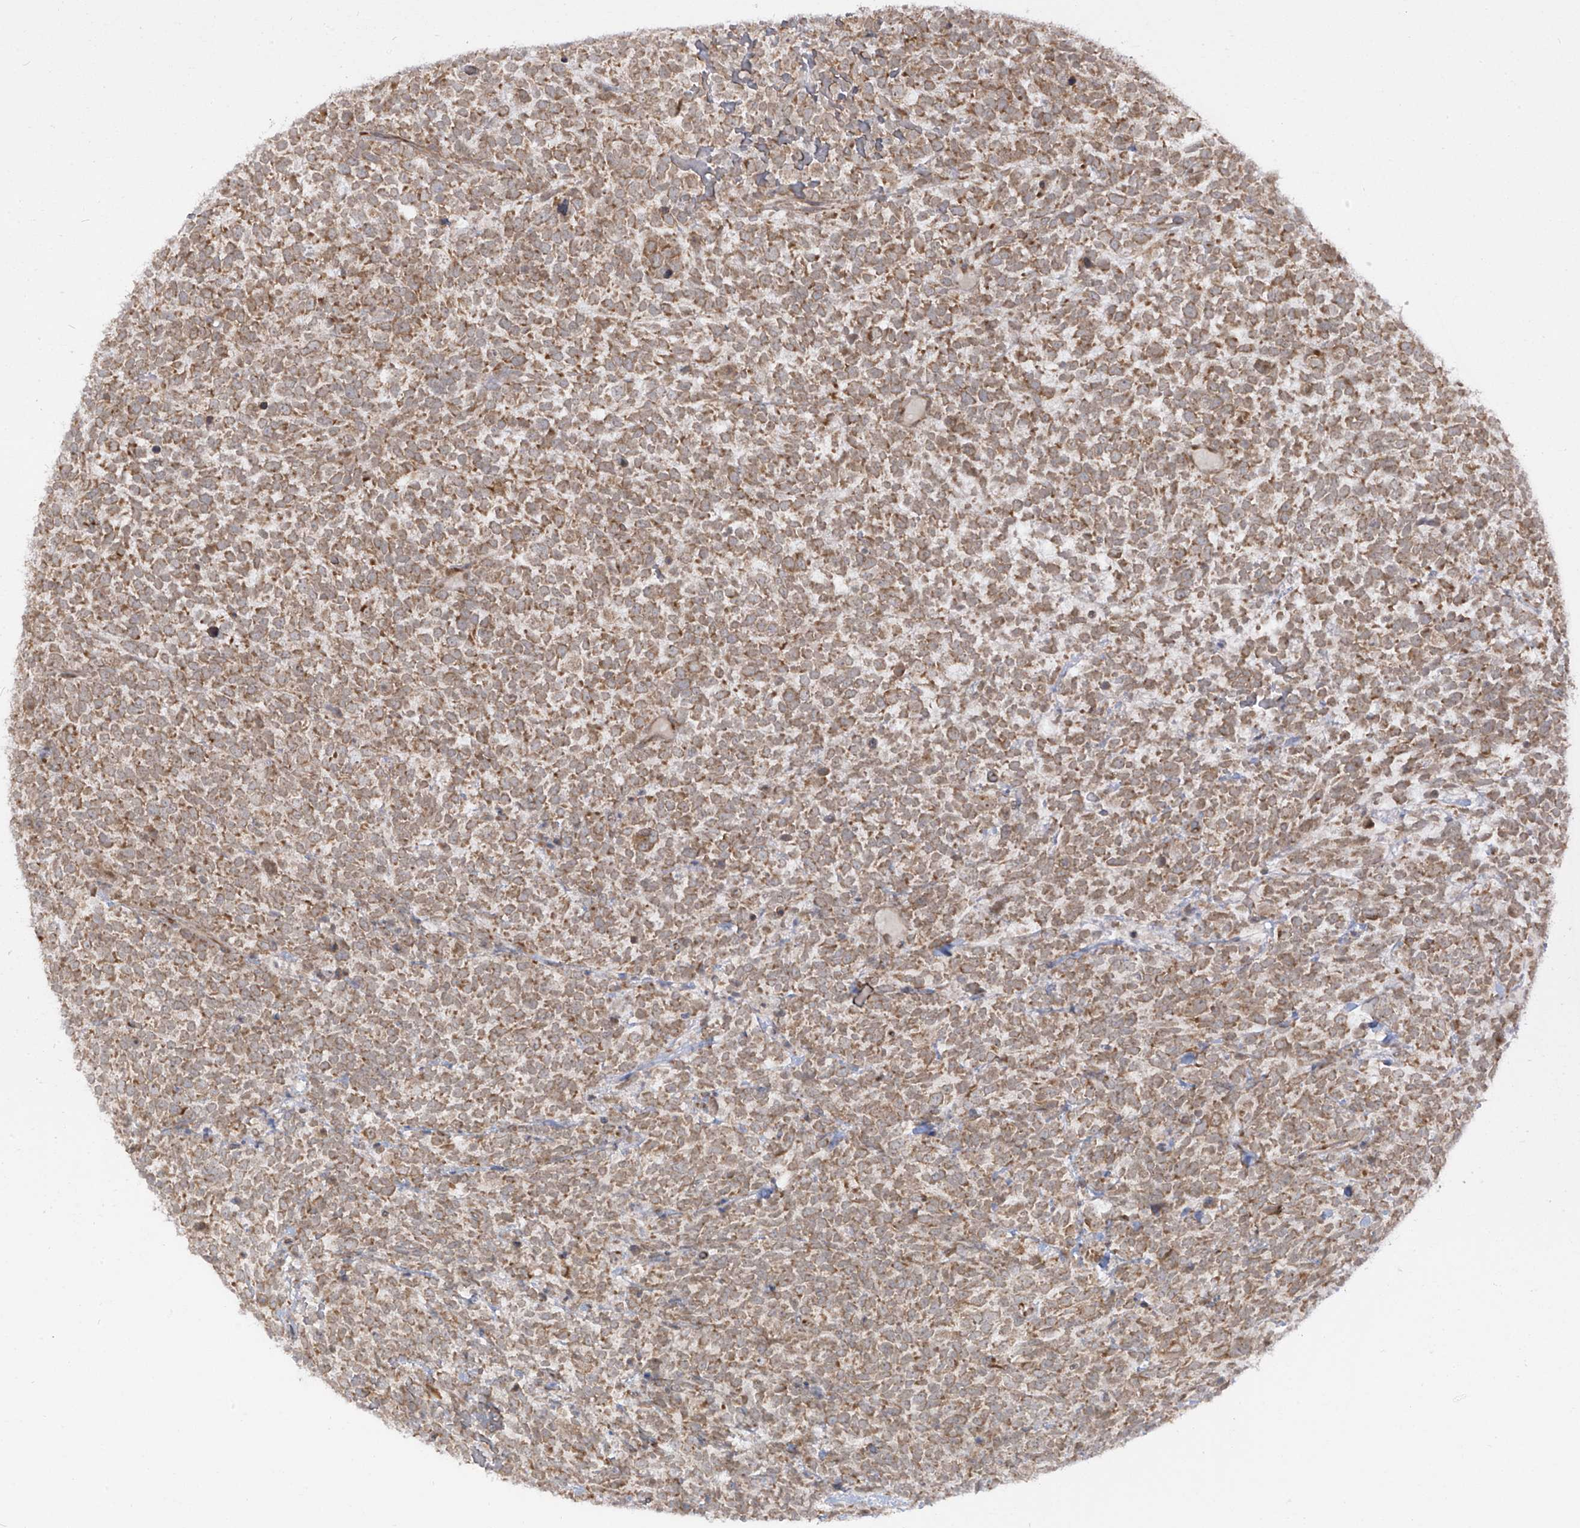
{"staining": {"intensity": "moderate", "quantity": ">75%", "location": "cytoplasmic/membranous"}, "tissue": "urothelial cancer", "cell_type": "Tumor cells", "image_type": "cancer", "snomed": [{"axis": "morphology", "description": "Urothelial carcinoma, High grade"}, {"axis": "topography", "description": "Urinary bladder"}], "caption": "Immunohistochemistry histopathology image of neoplastic tissue: human urothelial carcinoma (high-grade) stained using immunohistochemistry displays medium levels of moderate protein expression localized specifically in the cytoplasmic/membranous of tumor cells, appearing as a cytoplasmic/membranous brown color.", "gene": "TRIM67", "patient": {"sex": "female", "age": 82}}